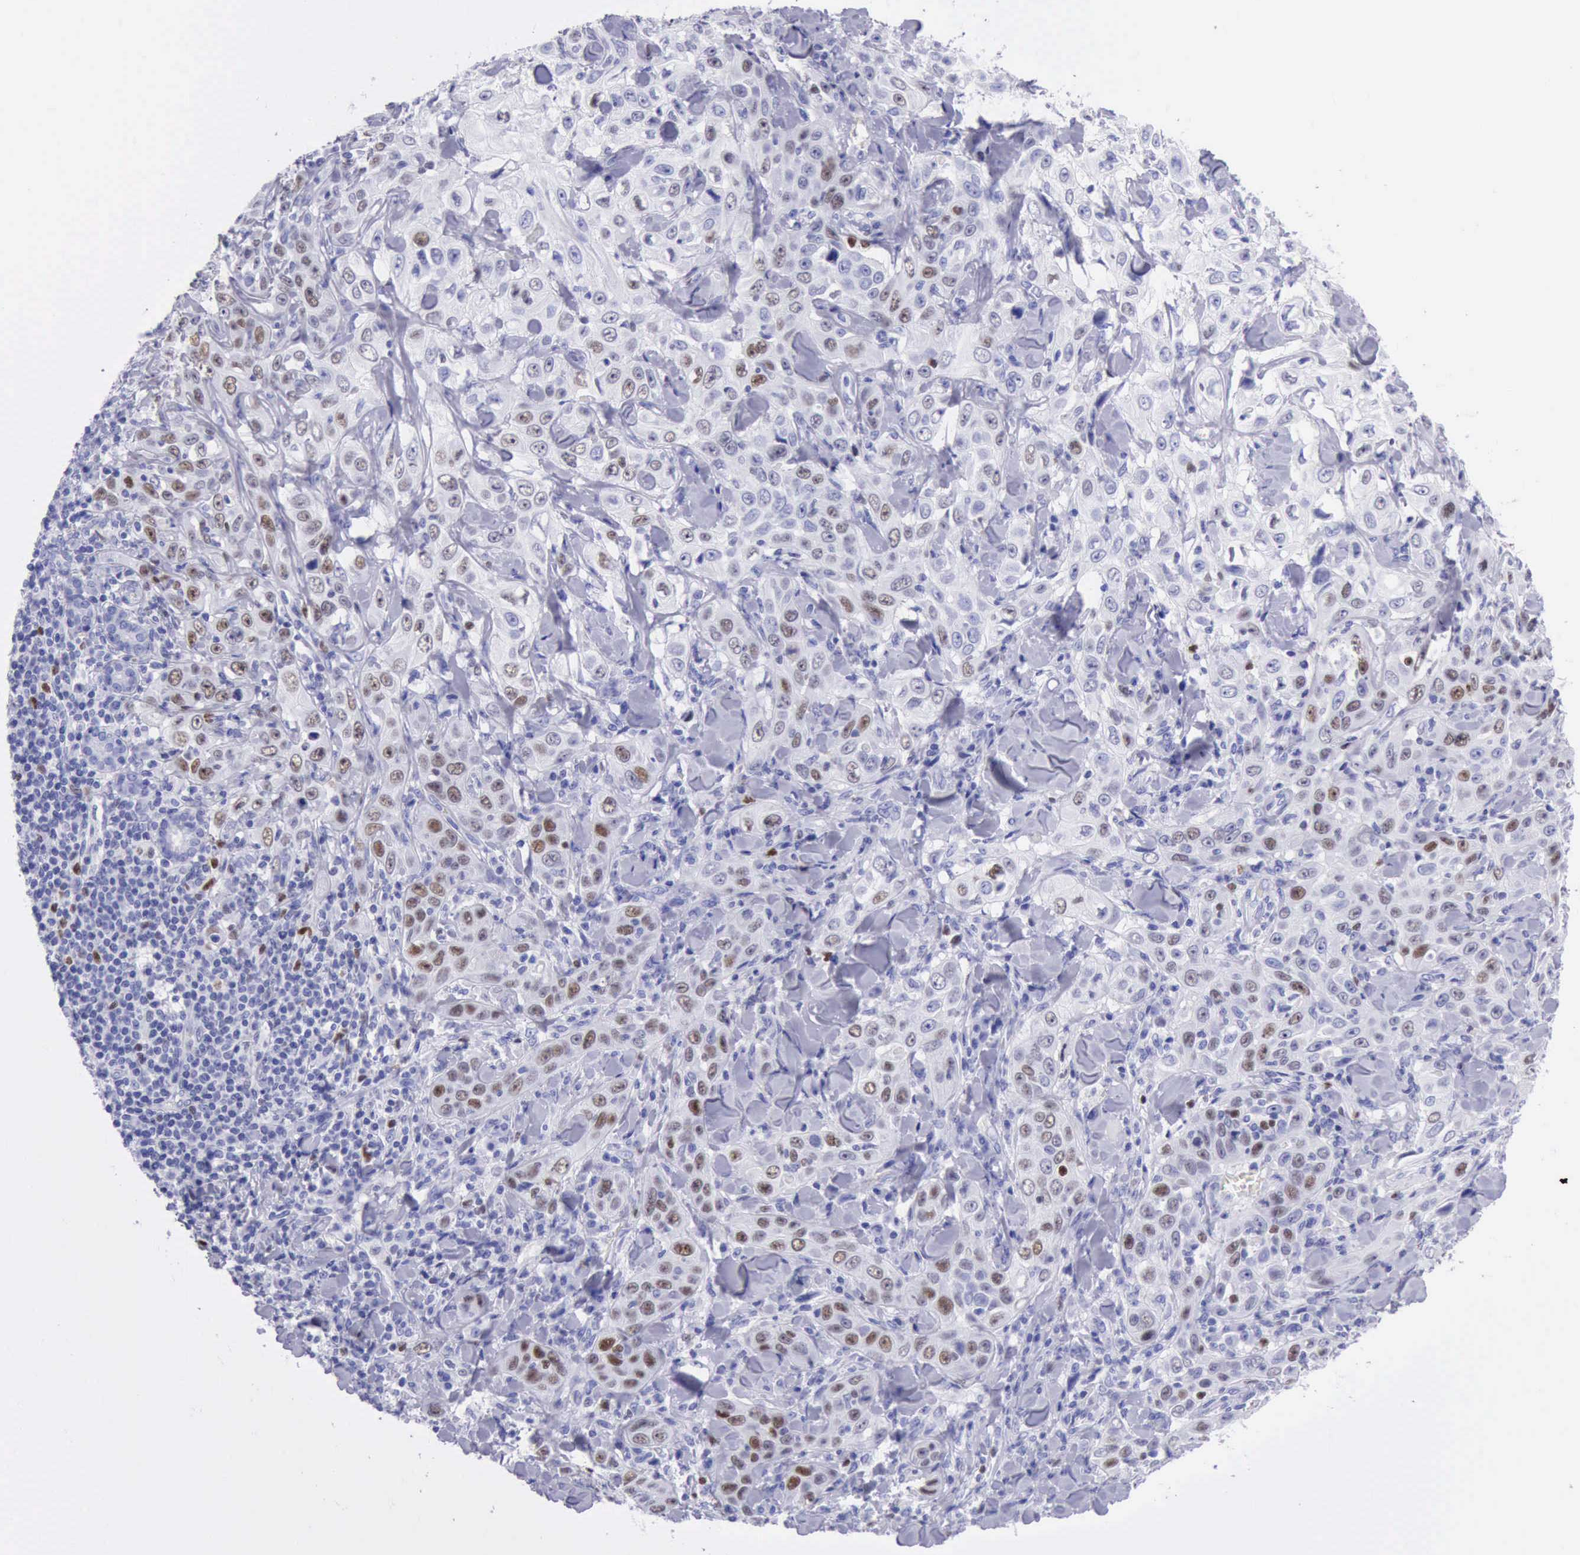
{"staining": {"intensity": "moderate", "quantity": "<25%", "location": "nuclear"}, "tissue": "skin cancer", "cell_type": "Tumor cells", "image_type": "cancer", "snomed": [{"axis": "morphology", "description": "Squamous cell carcinoma, NOS"}, {"axis": "topography", "description": "Skin"}], "caption": "IHC (DAB (3,3'-diaminobenzidine)) staining of skin cancer (squamous cell carcinoma) shows moderate nuclear protein expression in about <25% of tumor cells.", "gene": "MCM2", "patient": {"sex": "male", "age": 84}}